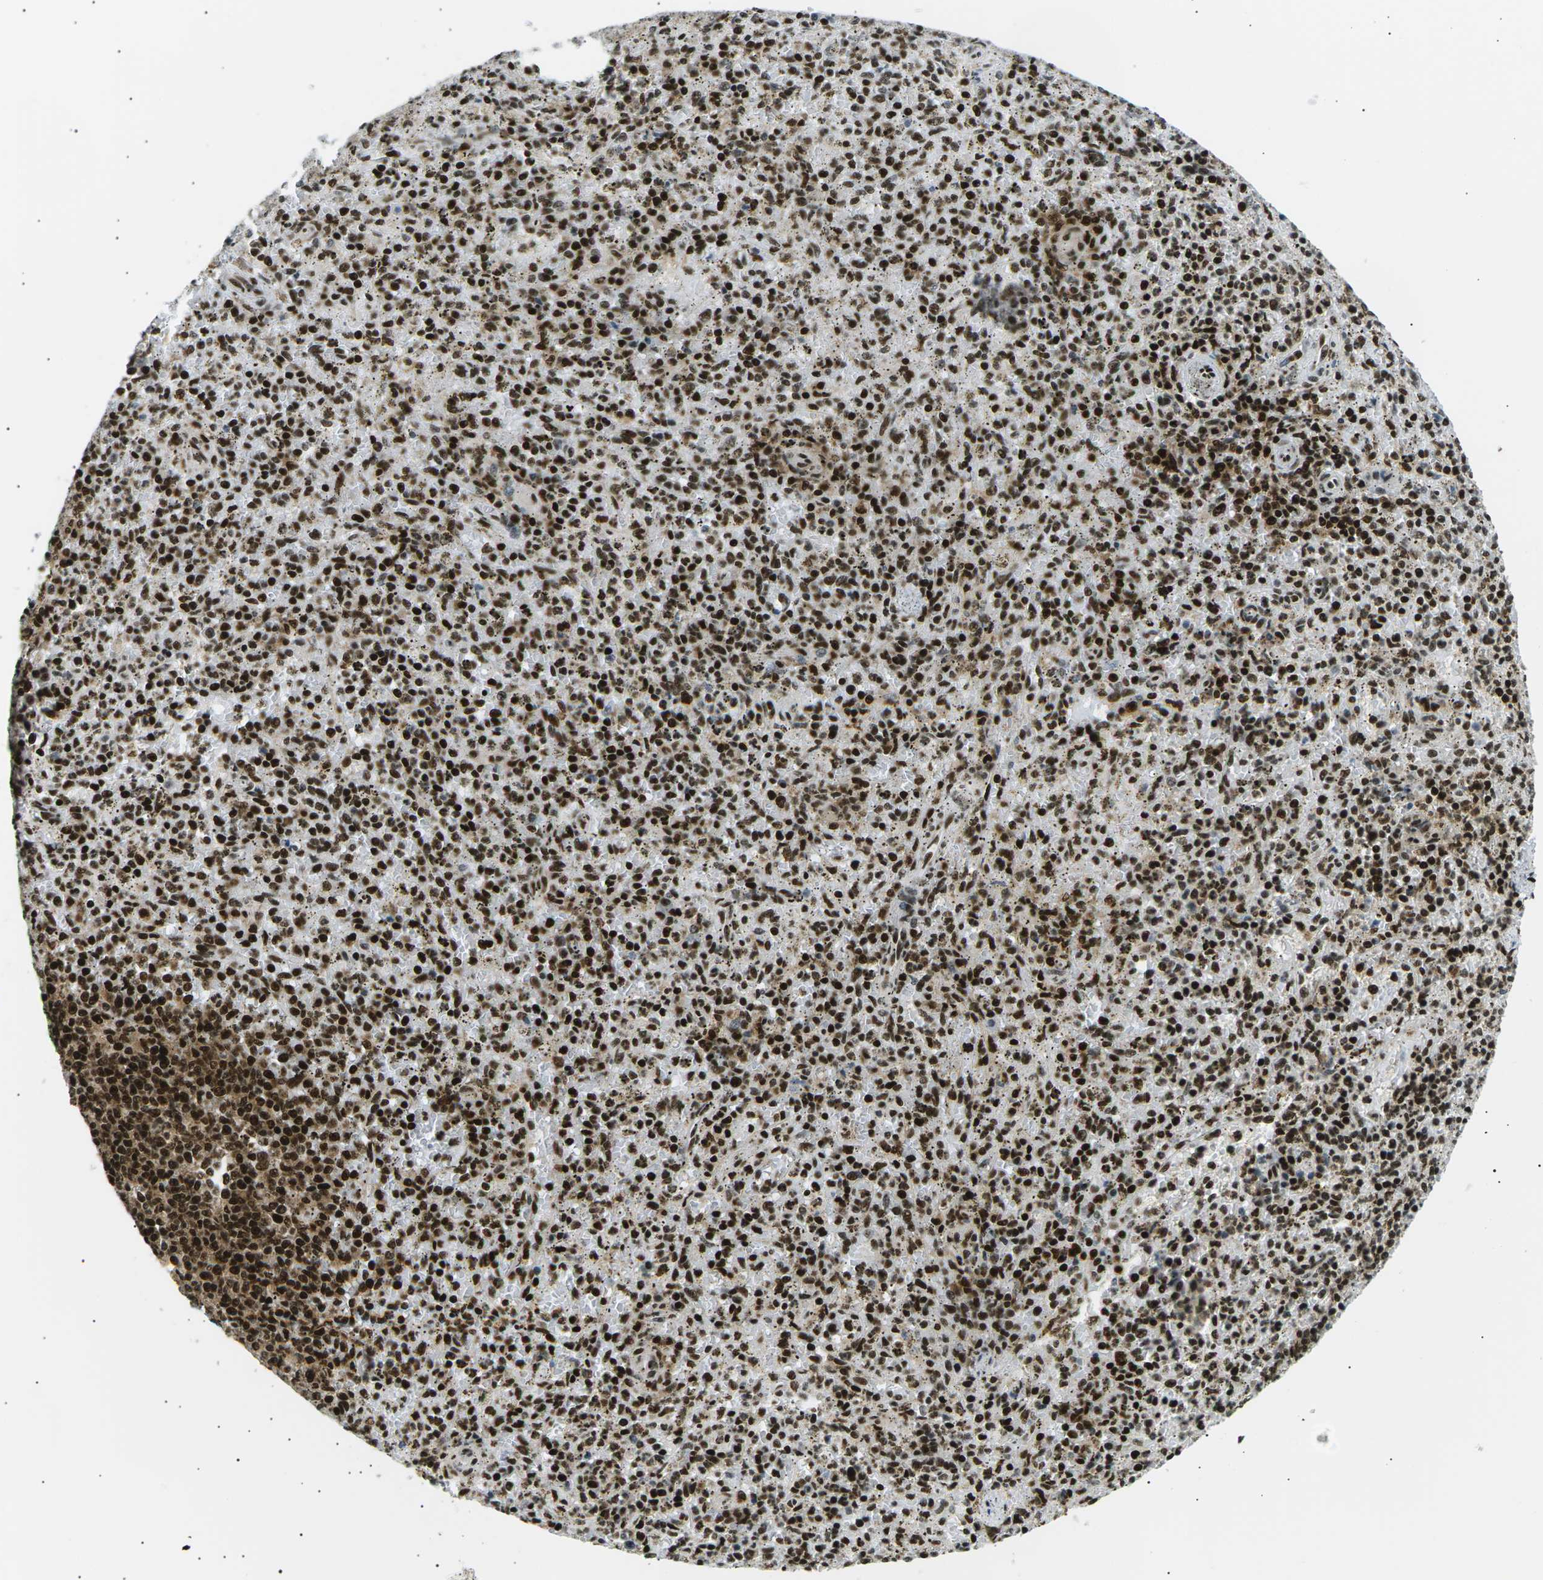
{"staining": {"intensity": "strong", "quantity": ">75%", "location": "nuclear"}, "tissue": "spleen", "cell_type": "Cells in red pulp", "image_type": "normal", "snomed": [{"axis": "morphology", "description": "Normal tissue, NOS"}, {"axis": "topography", "description": "Spleen"}], "caption": "Cells in red pulp demonstrate strong nuclear staining in about >75% of cells in normal spleen.", "gene": "RPA2", "patient": {"sex": "male", "age": 72}}